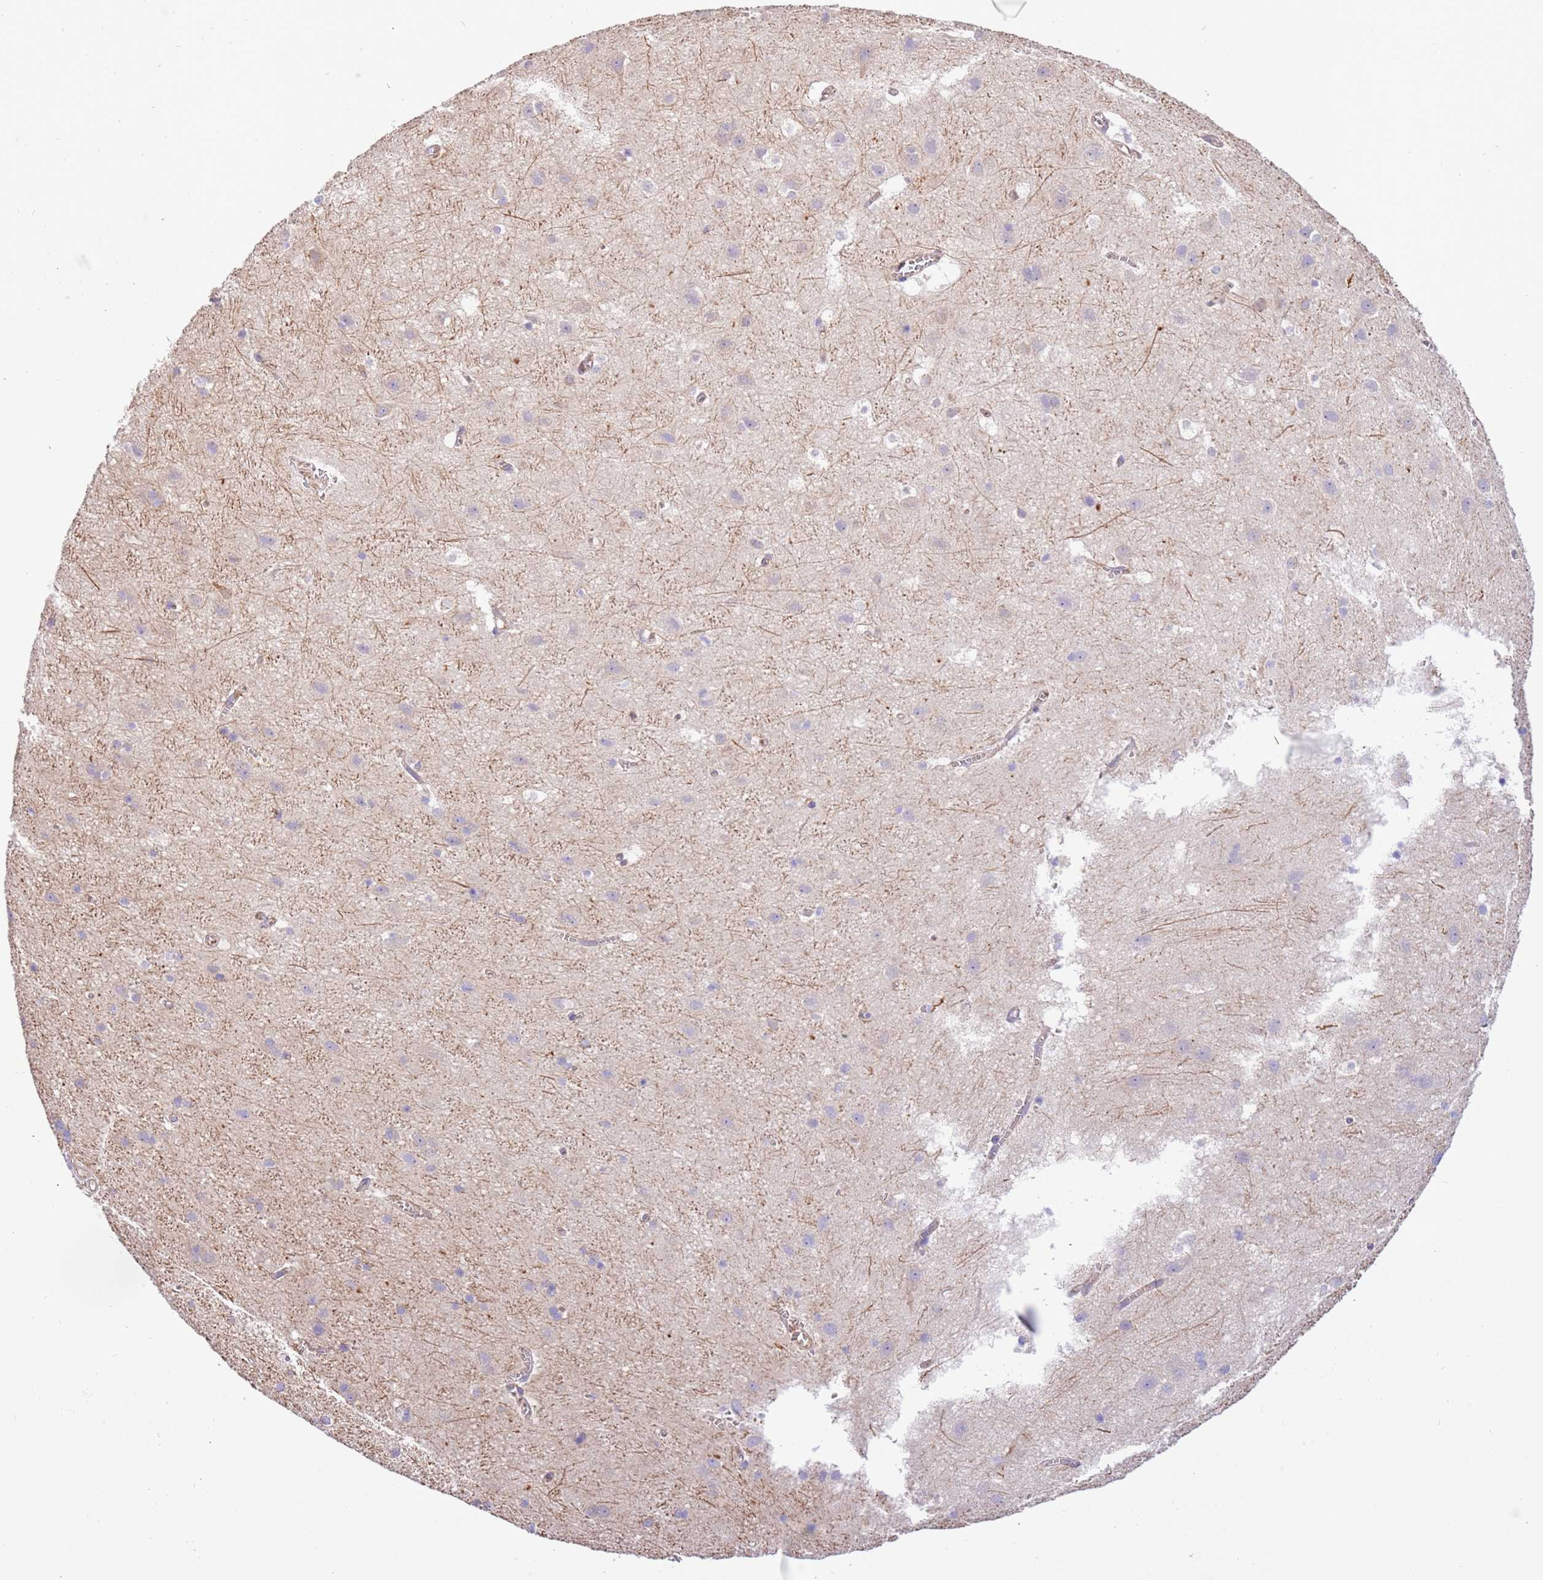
{"staining": {"intensity": "weak", "quantity": ">75%", "location": "cytoplasmic/membranous"}, "tissue": "cerebral cortex", "cell_type": "Endothelial cells", "image_type": "normal", "snomed": [{"axis": "morphology", "description": "Normal tissue, NOS"}, {"axis": "topography", "description": "Cerebral cortex"}], "caption": "Immunohistochemistry (IHC) staining of normal cerebral cortex, which exhibits low levels of weak cytoplasmic/membranous expression in approximately >75% of endothelial cells indicating weak cytoplasmic/membranous protein expression. The staining was performed using DAB (brown) for protein detection and nuclei were counterstained in hematoxylin (blue).", "gene": "NAALADL1", "patient": {"sex": "male", "age": 54}}